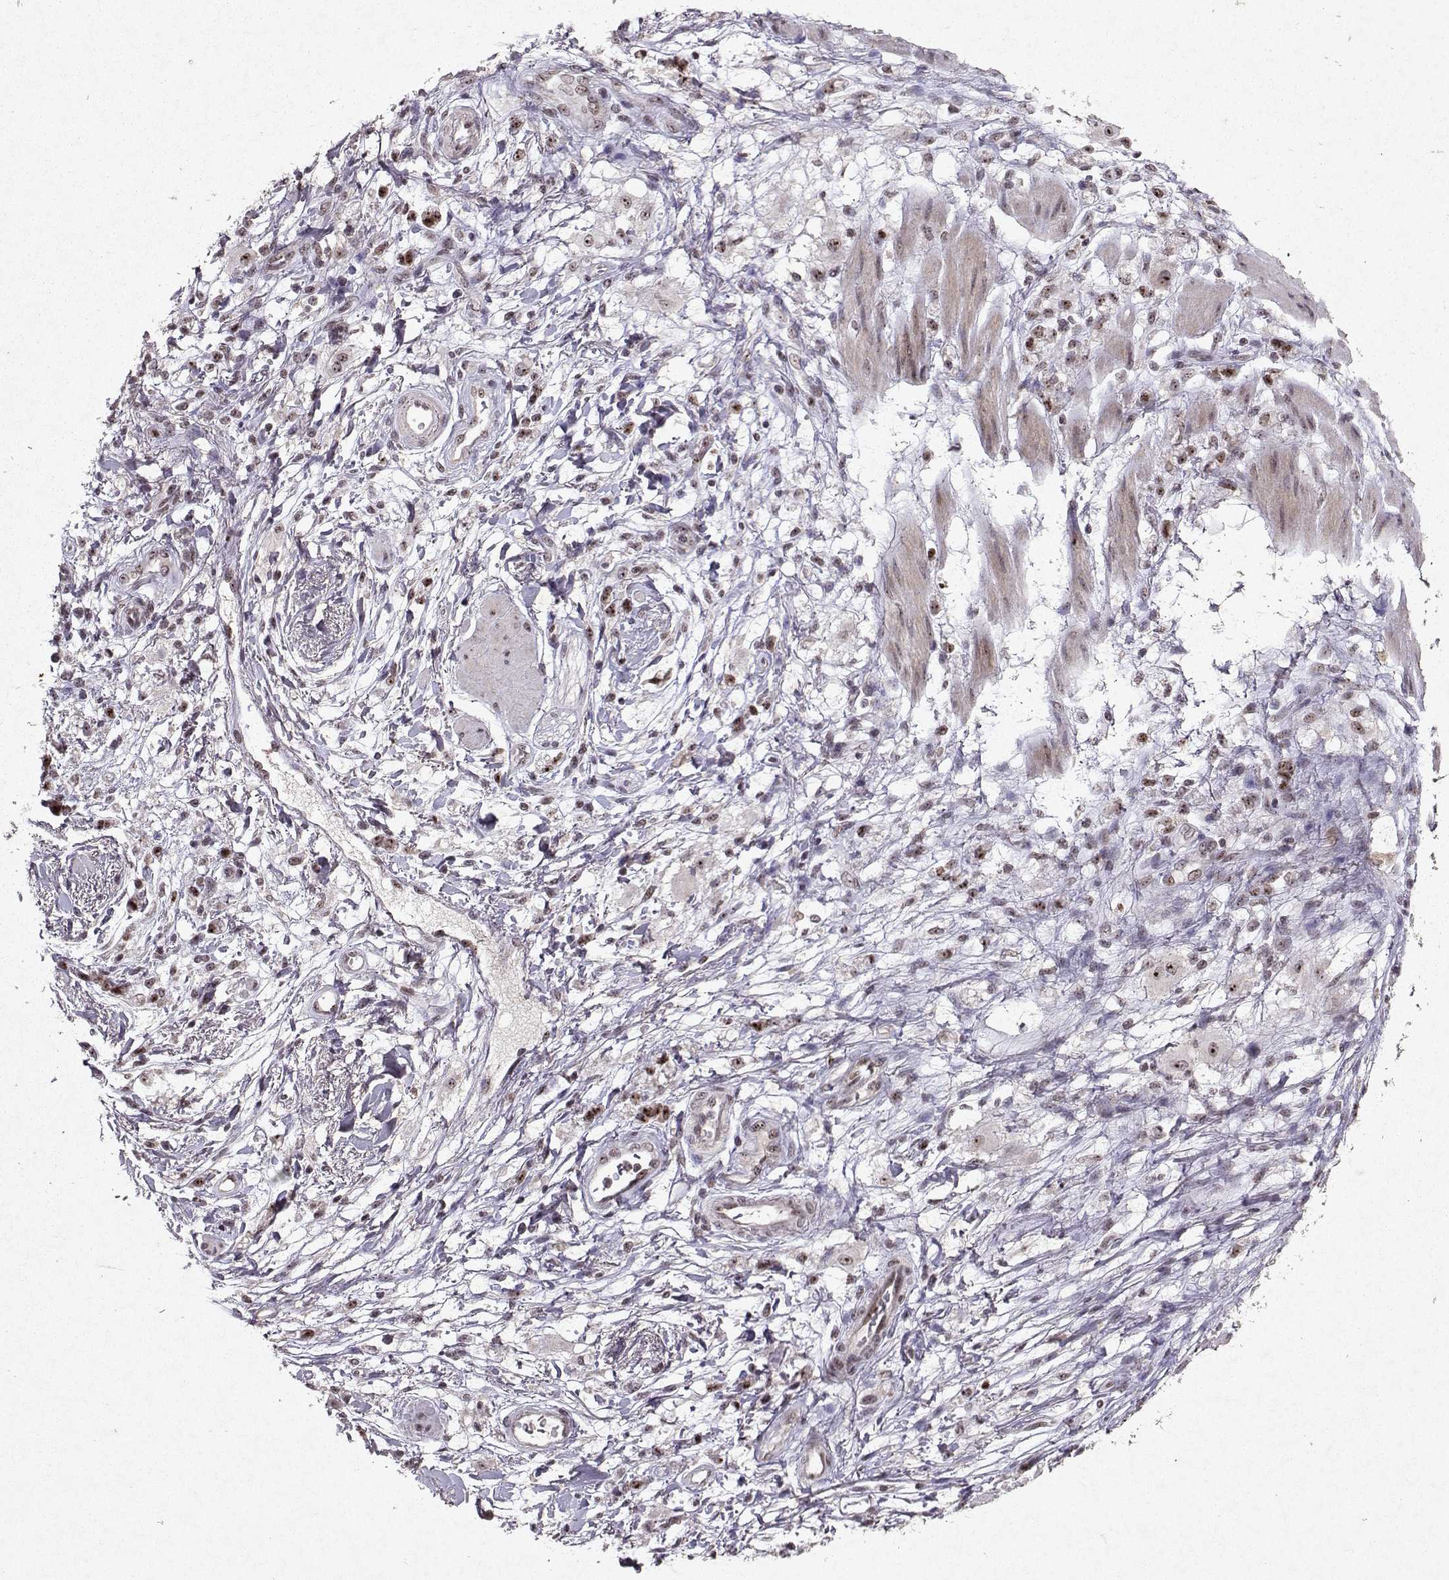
{"staining": {"intensity": "moderate", "quantity": ">75%", "location": "nuclear"}, "tissue": "stomach cancer", "cell_type": "Tumor cells", "image_type": "cancer", "snomed": [{"axis": "morphology", "description": "Adenocarcinoma, NOS"}, {"axis": "topography", "description": "Stomach"}], "caption": "A high-resolution histopathology image shows immunohistochemistry (IHC) staining of stomach cancer (adenocarcinoma), which shows moderate nuclear staining in approximately >75% of tumor cells. The staining was performed using DAB to visualize the protein expression in brown, while the nuclei were stained in blue with hematoxylin (Magnification: 20x).", "gene": "DDX56", "patient": {"sex": "female", "age": 60}}